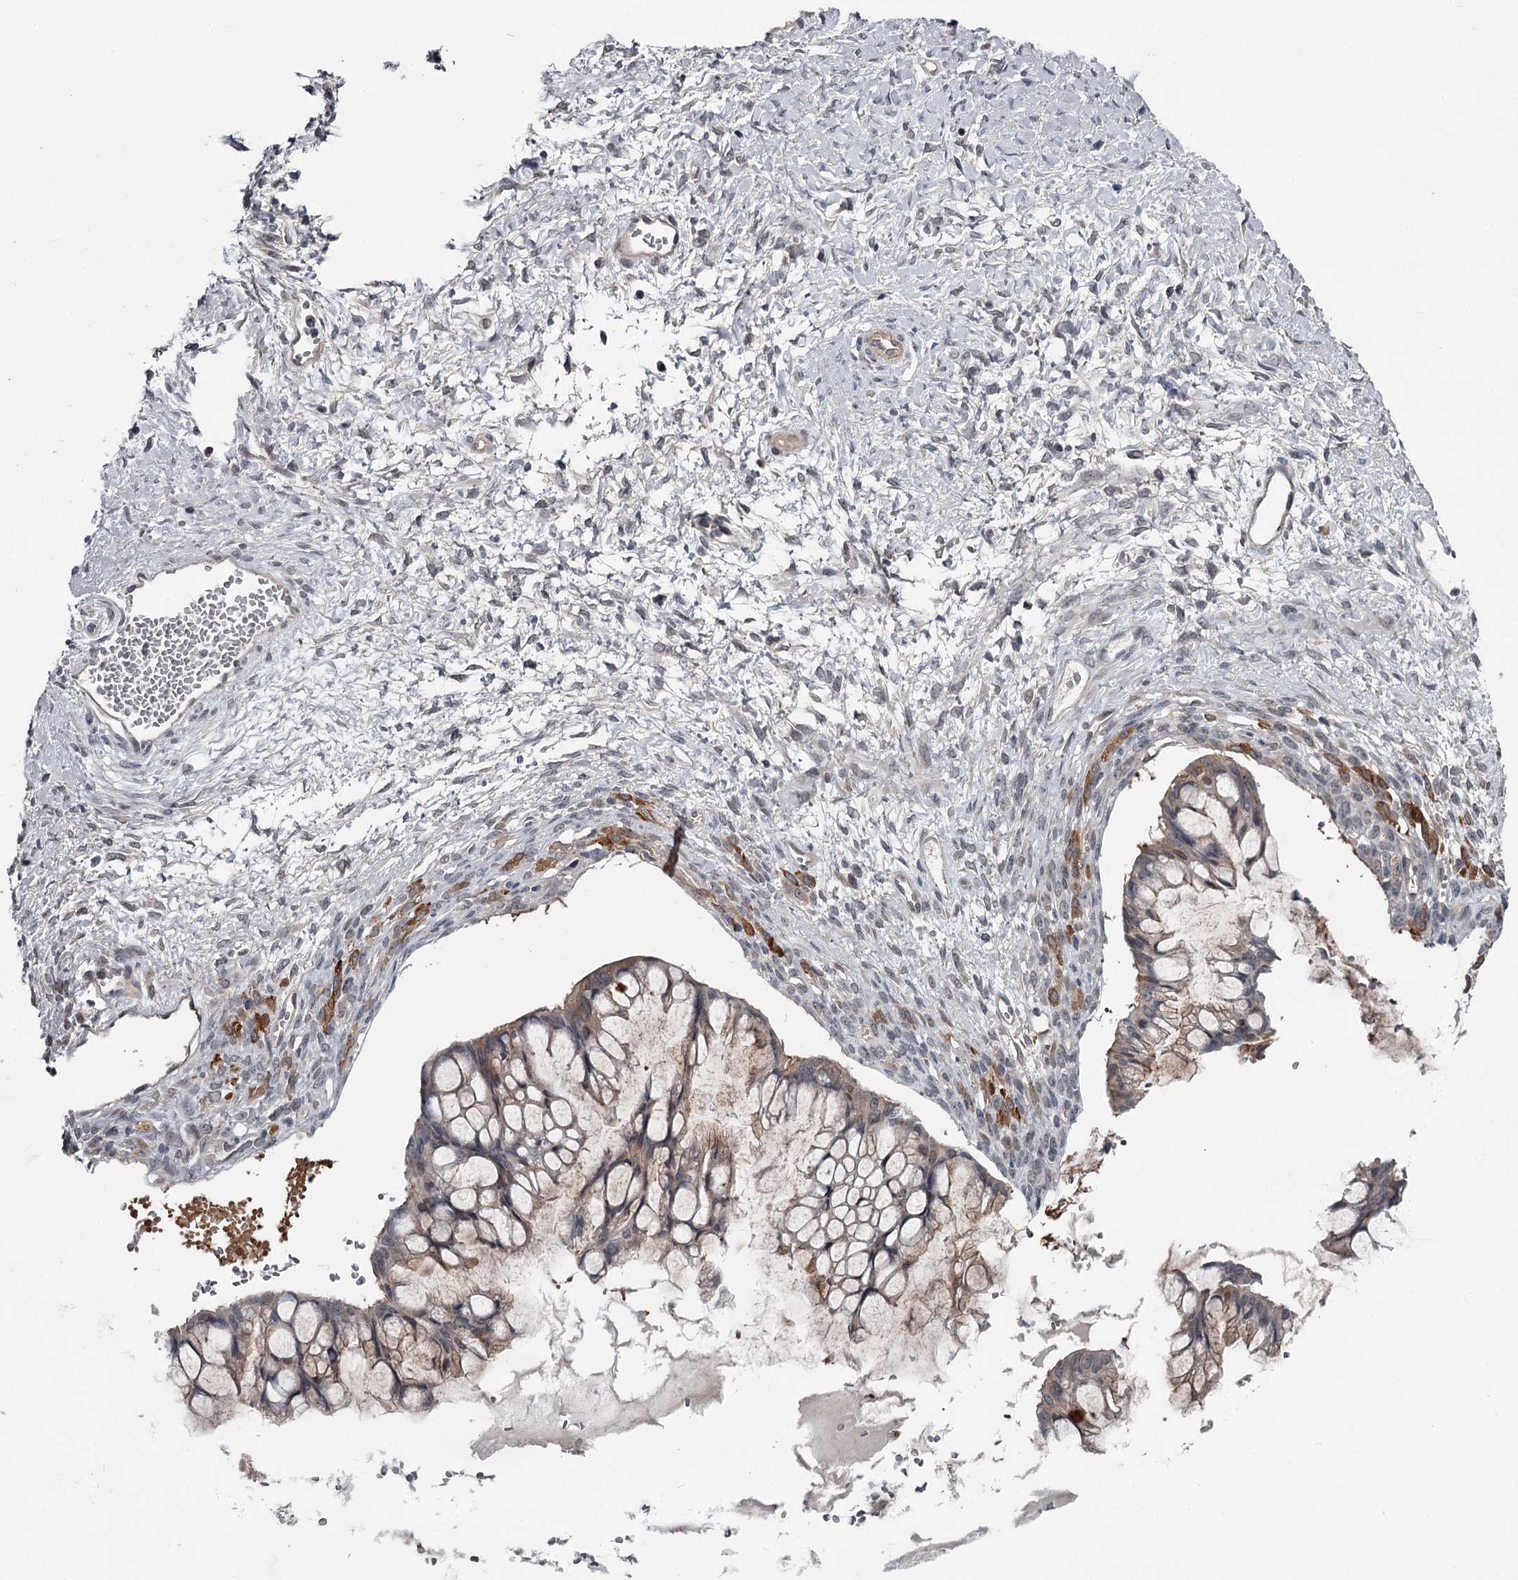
{"staining": {"intensity": "weak", "quantity": "<25%", "location": "cytoplasmic/membranous"}, "tissue": "ovarian cancer", "cell_type": "Tumor cells", "image_type": "cancer", "snomed": [{"axis": "morphology", "description": "Cystadenocarcinoma, mucinous, NOS"}, {"axis": "topography", "description": "Ovary"}], "caption": "An immunohistochemistry image of mucinous cystadenocarcinoma (ovarian) is shown. There is no staining in tumor cells of mucinous cystadenocarcinoma (ovarian). (DAB IHC visualized using brightfield microscopy, high magnification).", "gene": "DAO", "patient": {"sex": "female", "age": 73}}